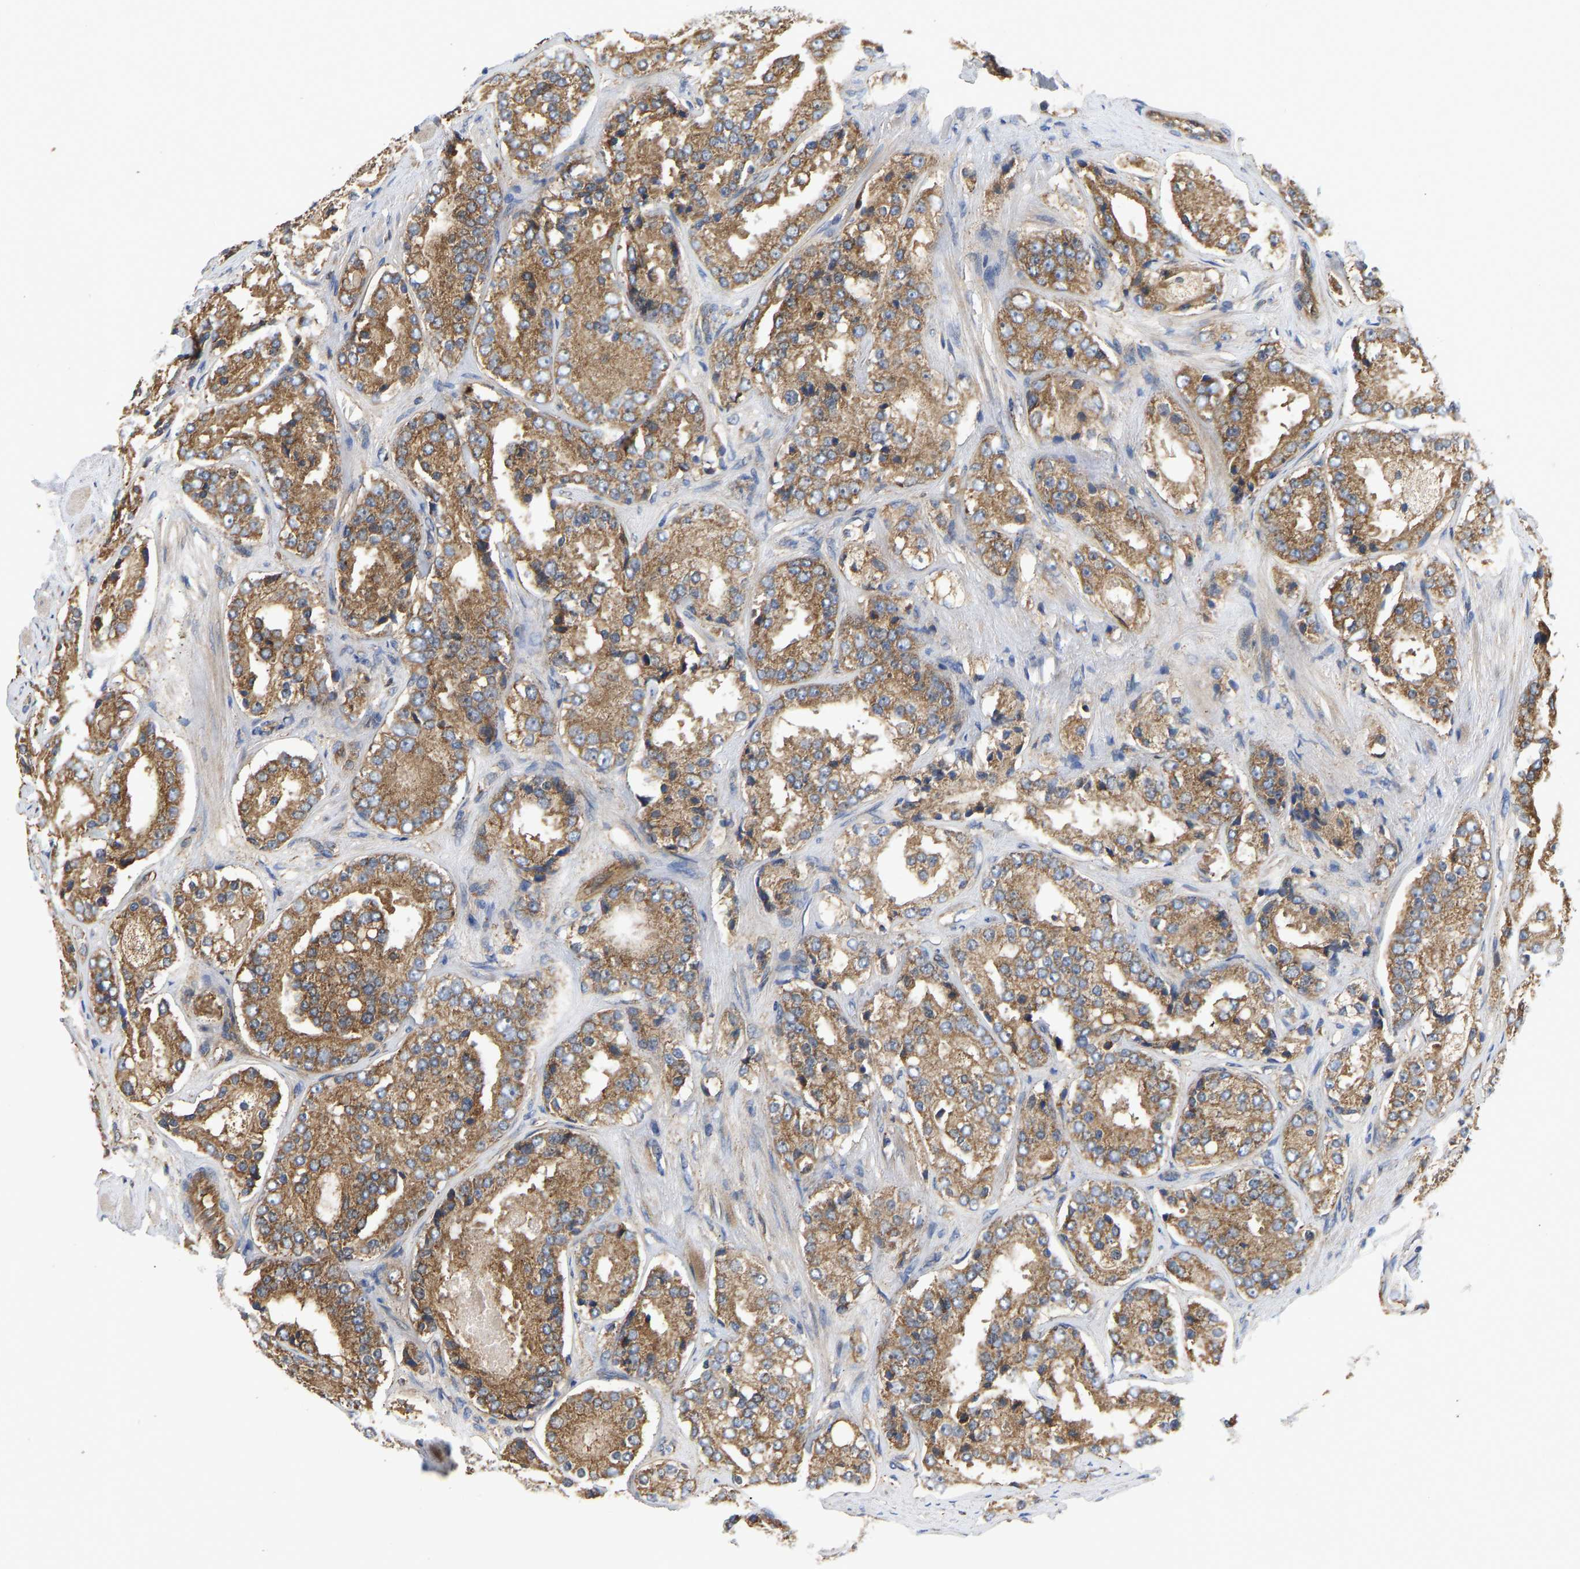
{"staining": {"intensity": "moderate", "quantity": ">75%", "location": "cytoplasmic/membranous"}, "tissue": "prostate cancer", "cell_type": "Tumor cells", "image_type": "cancer", "snomed": [{"axis": "morphology", "description": "Adenocarcinoma, High grade"}, {"axis": "topography", "description": "Prostate"}], "caption": "High-grade adenocarcinoma (prostate) stained for a protein (brown) reveals moderate cytoplasmic/membranous positive staining in approximately >75% of tumor cells.", "gene": "FLNB", "patient": {"sex": "male", "age": 65}}